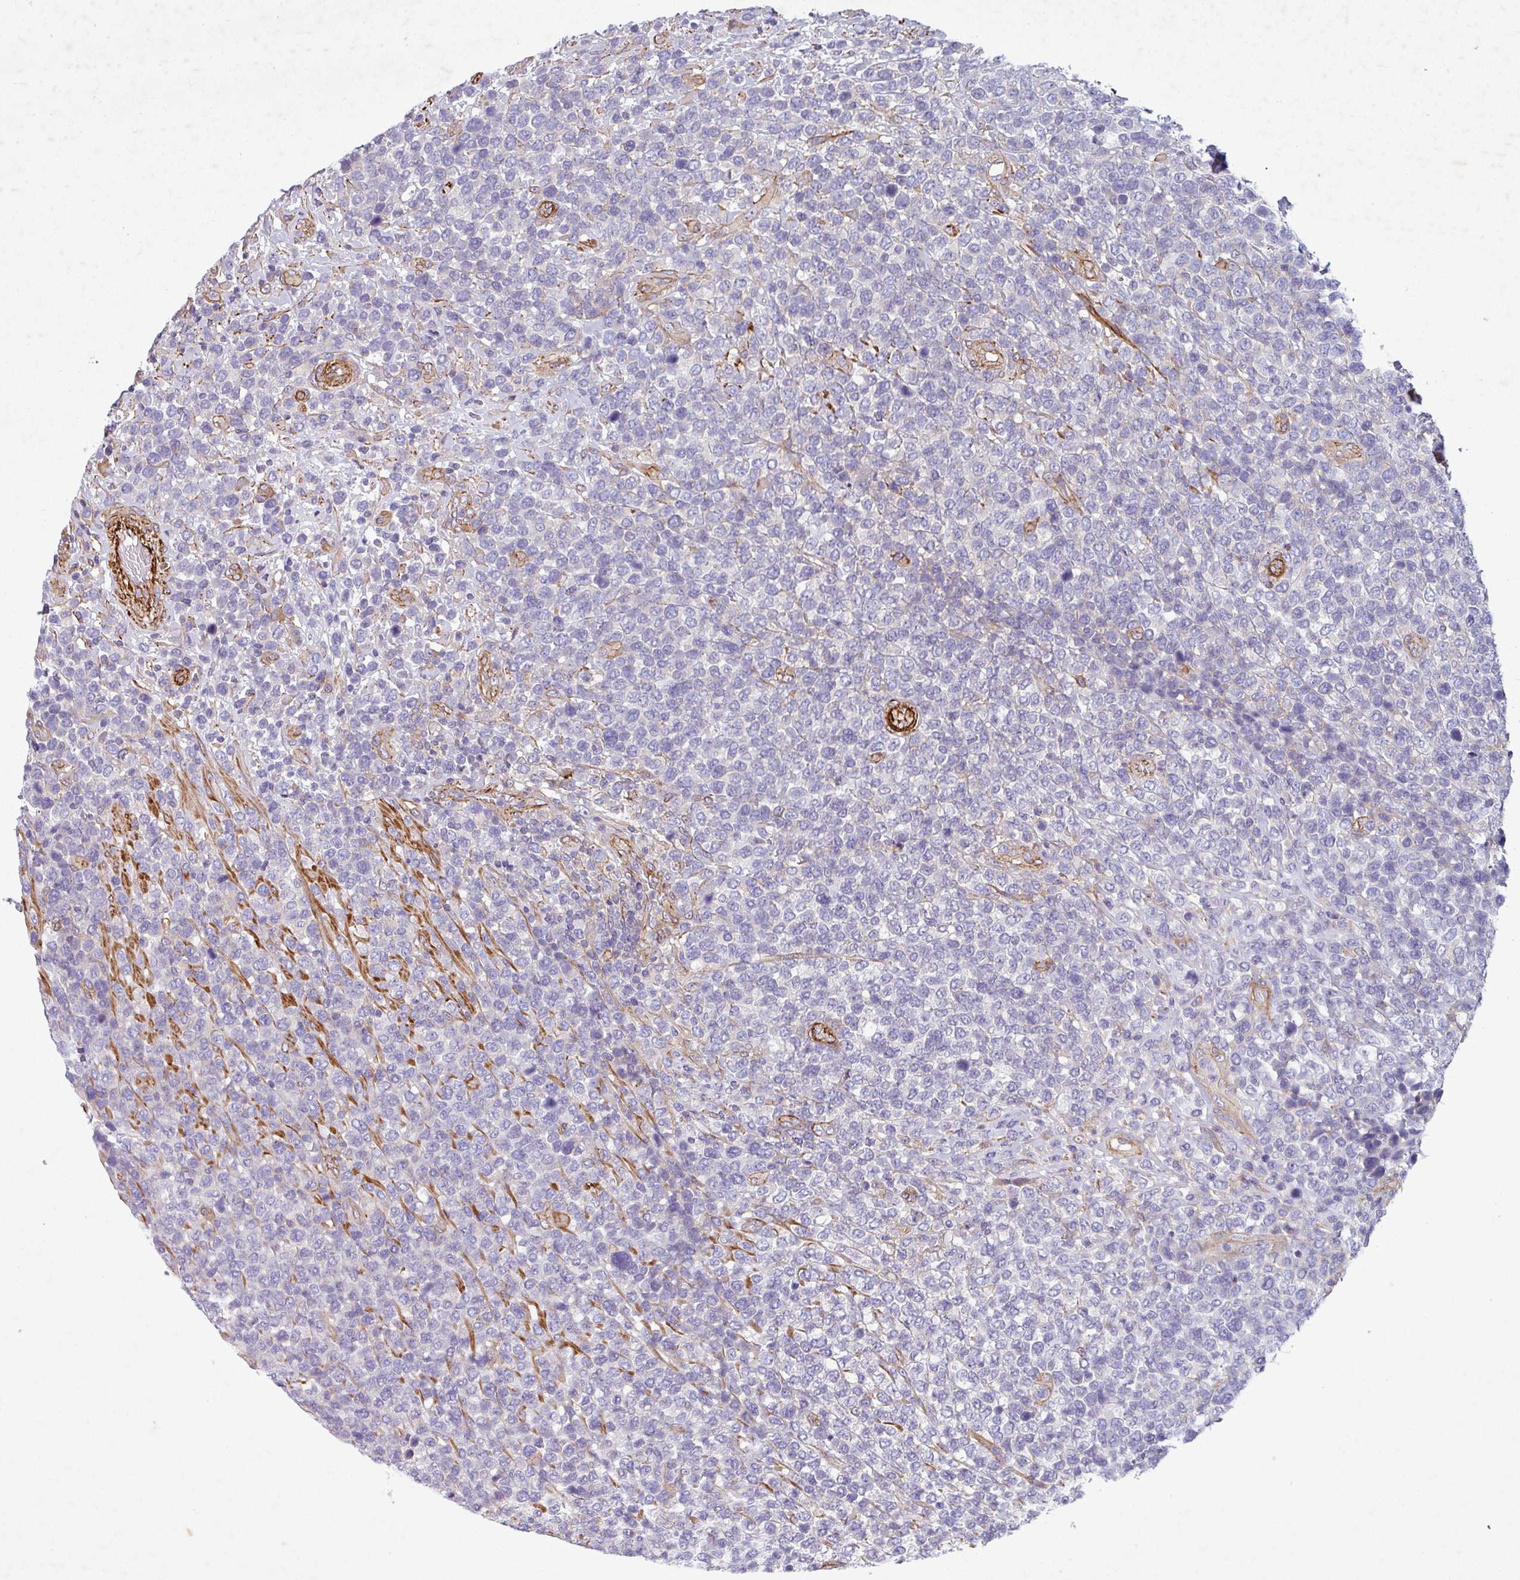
{"staining": {"intensity": "negative", "quantity": "none", "location": "none"}, "tissue": "lymphoma", "cell_type": "Tumor cells", "image_type": "cancer", "snomed": [{"axis": "morphology", "description": "Malignant lymphoma, non-Hodgkin's type, High grade"}, {"axis": "topography", "description": "Soft tissue"}], "caption": "A photomicrograph of human lymphoma is negative for staining in tumor cells.", "gene": "ATP2C2", "patient": {"sex": "female", "age": 56}}